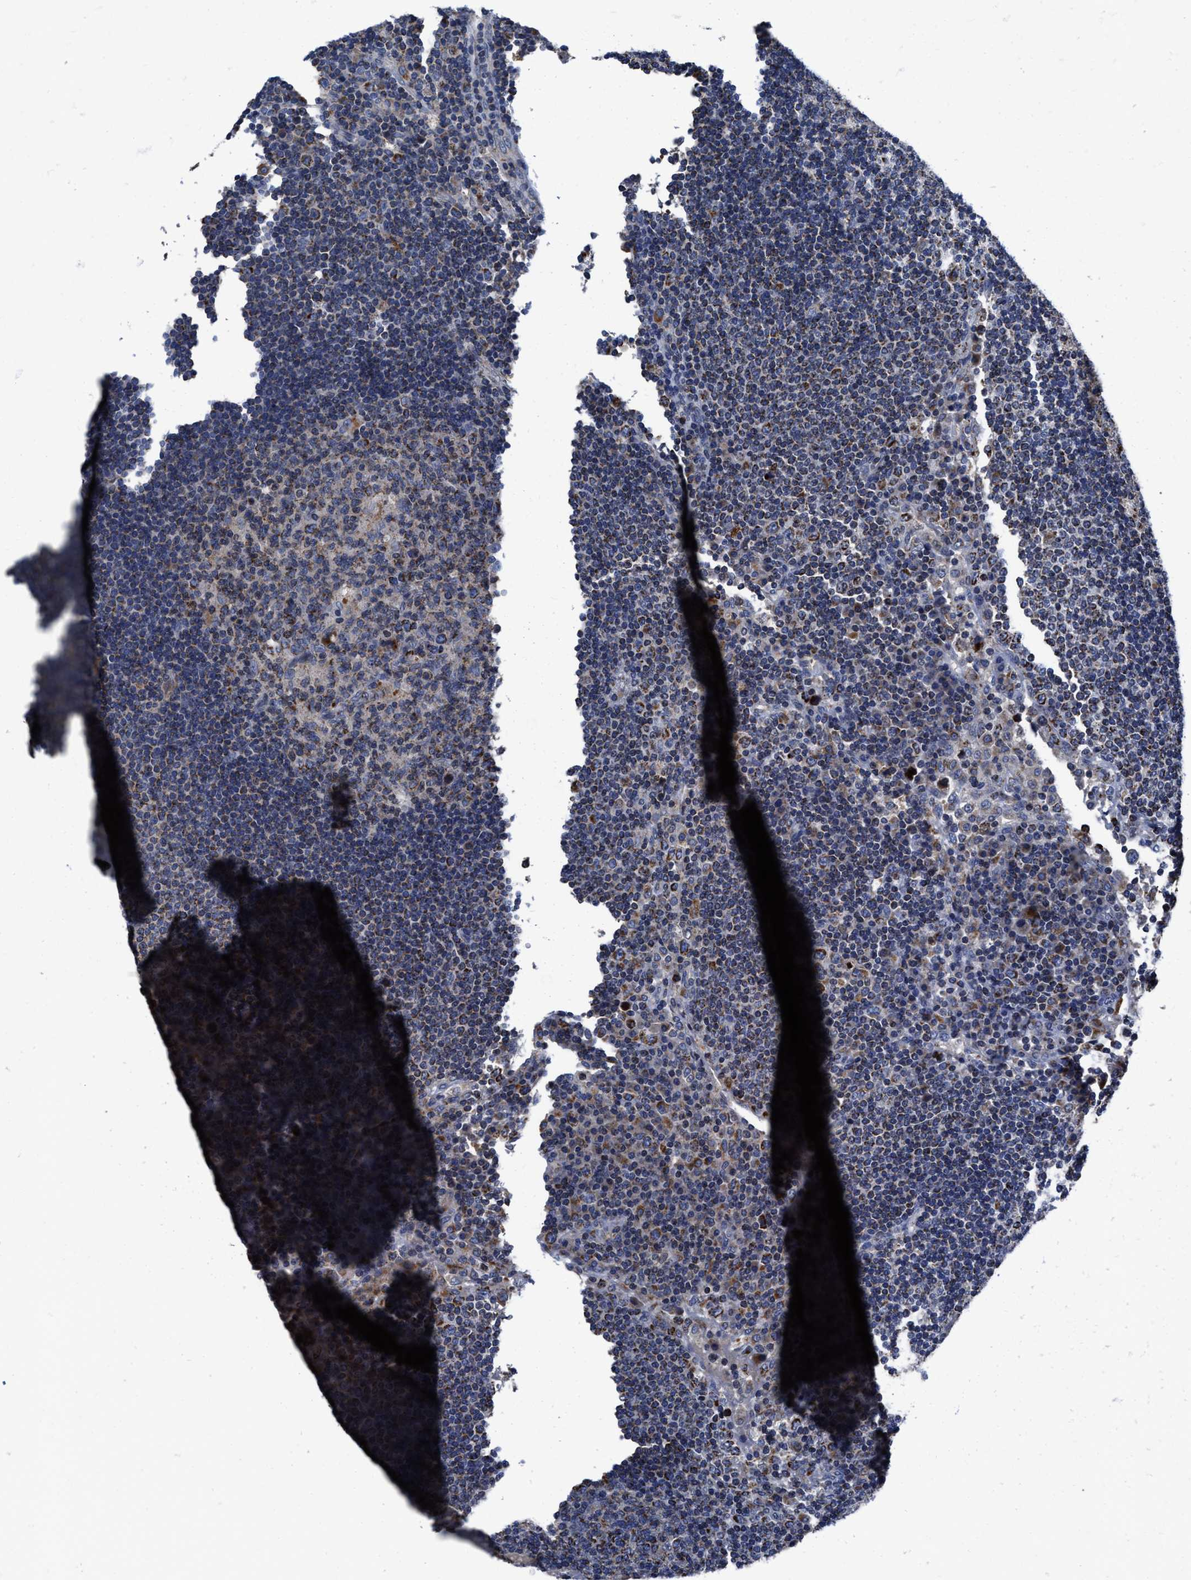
{"staining": {"intensity": "moderate", "quantity": "25%-75%", "location": "cytoplasmic/membranous"}, "tissue": "lymph node", "cell_type": "Germinal center cells", "image_type": "normal", "snomed": [{"axis": "morphology", "description": "Normal tissue, NOS"}, {"axis": "topography", "description": "Lymph node"}], "caption": "Normal lymph node was stained to show a protein in brown. There is medium levels of moderate cytoplasmic/membranous staining in approximately 25%-75% of germinal center cells.", "gene": "CACNA1D", "patient": {"sex": "female", "age": 53}}